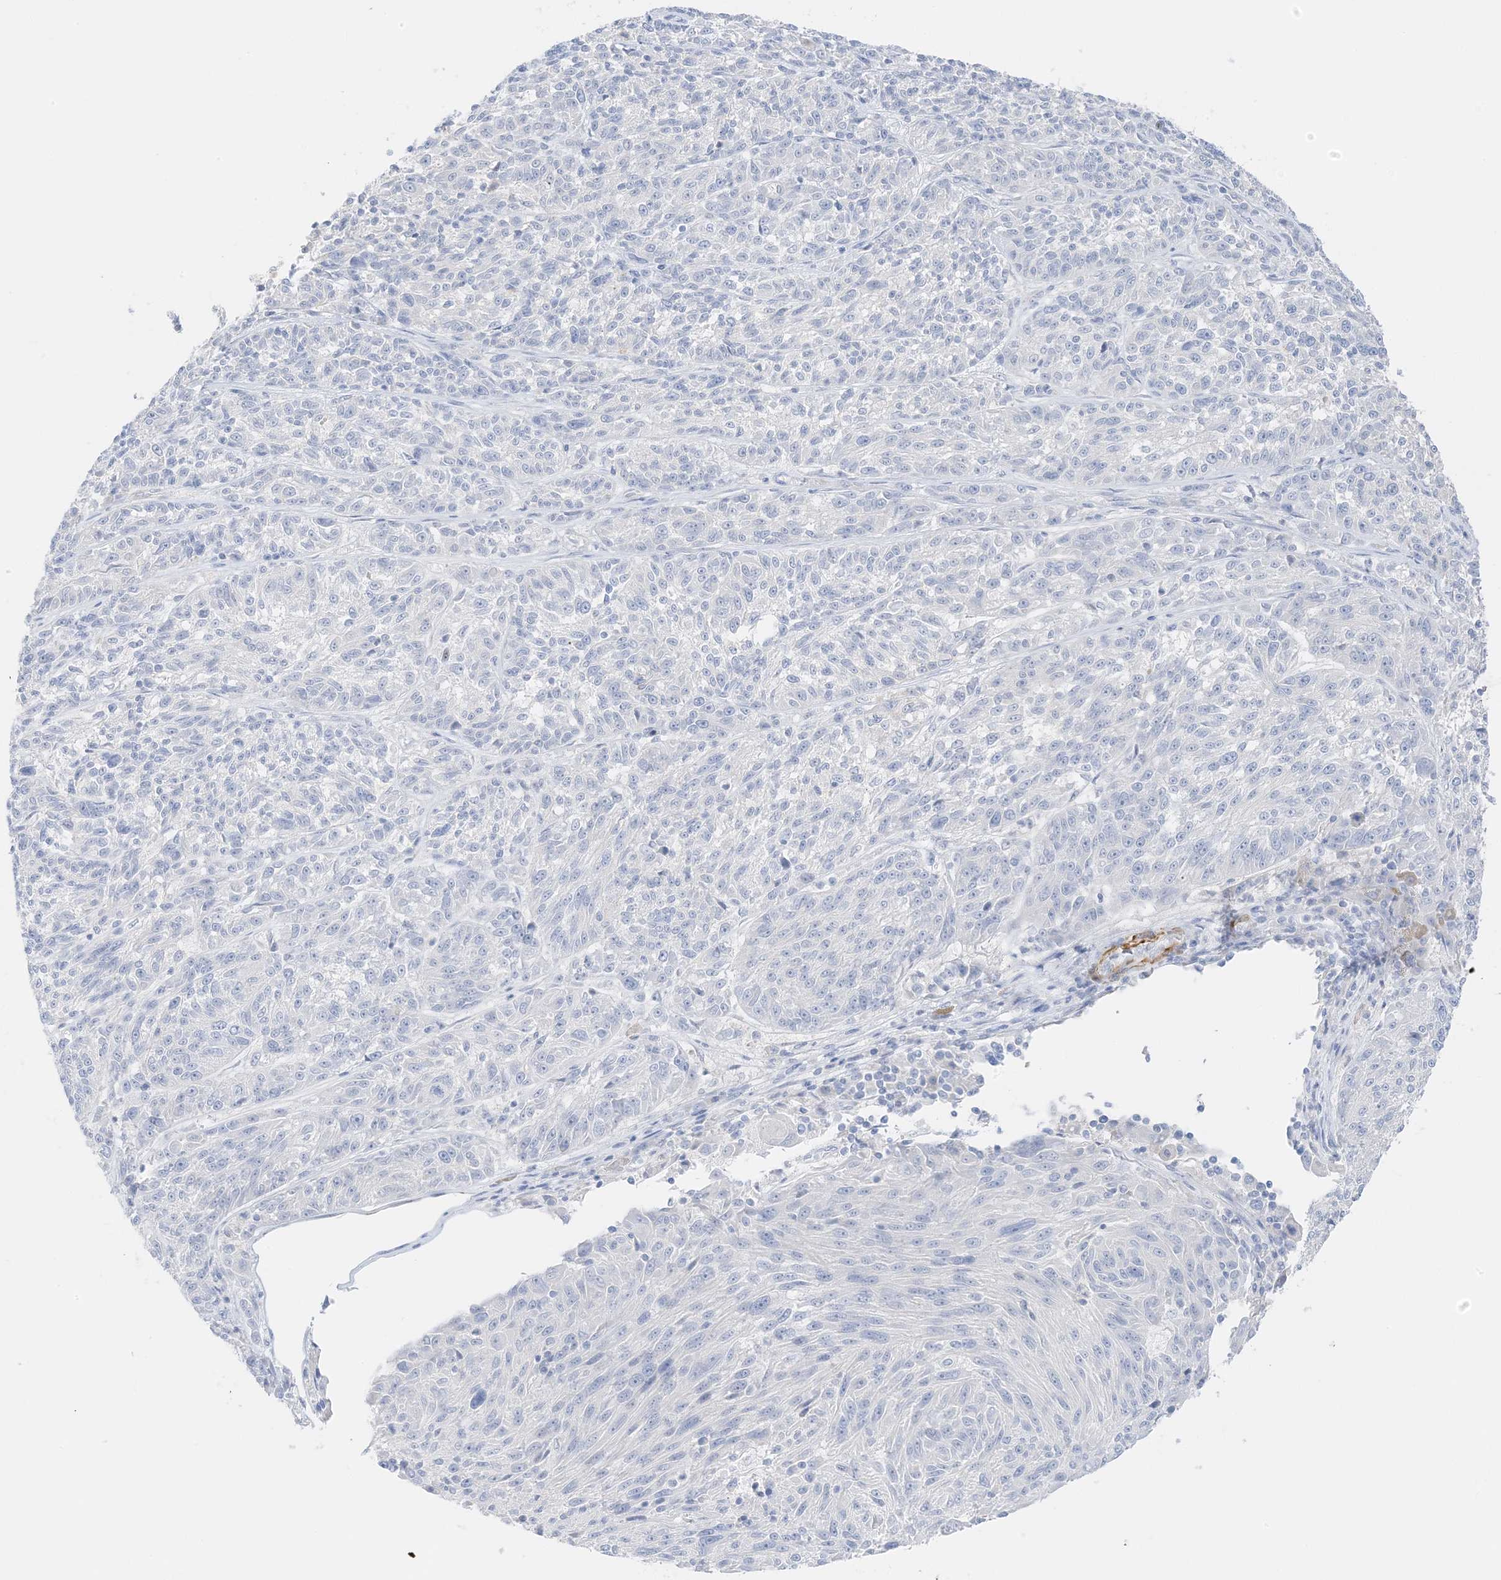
{"staining": {"intensity": "negative", "quantity": "none", "location": "none"}, "tissue": "melanoma", "cell_type": "Tumor cells", "image_type": "cancer", "snomed": [{"axis": "morphology", "description": "Malignant melanoma, NOS"}, {"axis": "topography", "description": "Skin"}], "caption": "DAB immunohistochemical staining of melanoma demonstrates no significant expression in tumor cells. Nuclei are stained in blue.", "gene": "SLC22A13", "patient": {"sex": "male", "age": 53}}